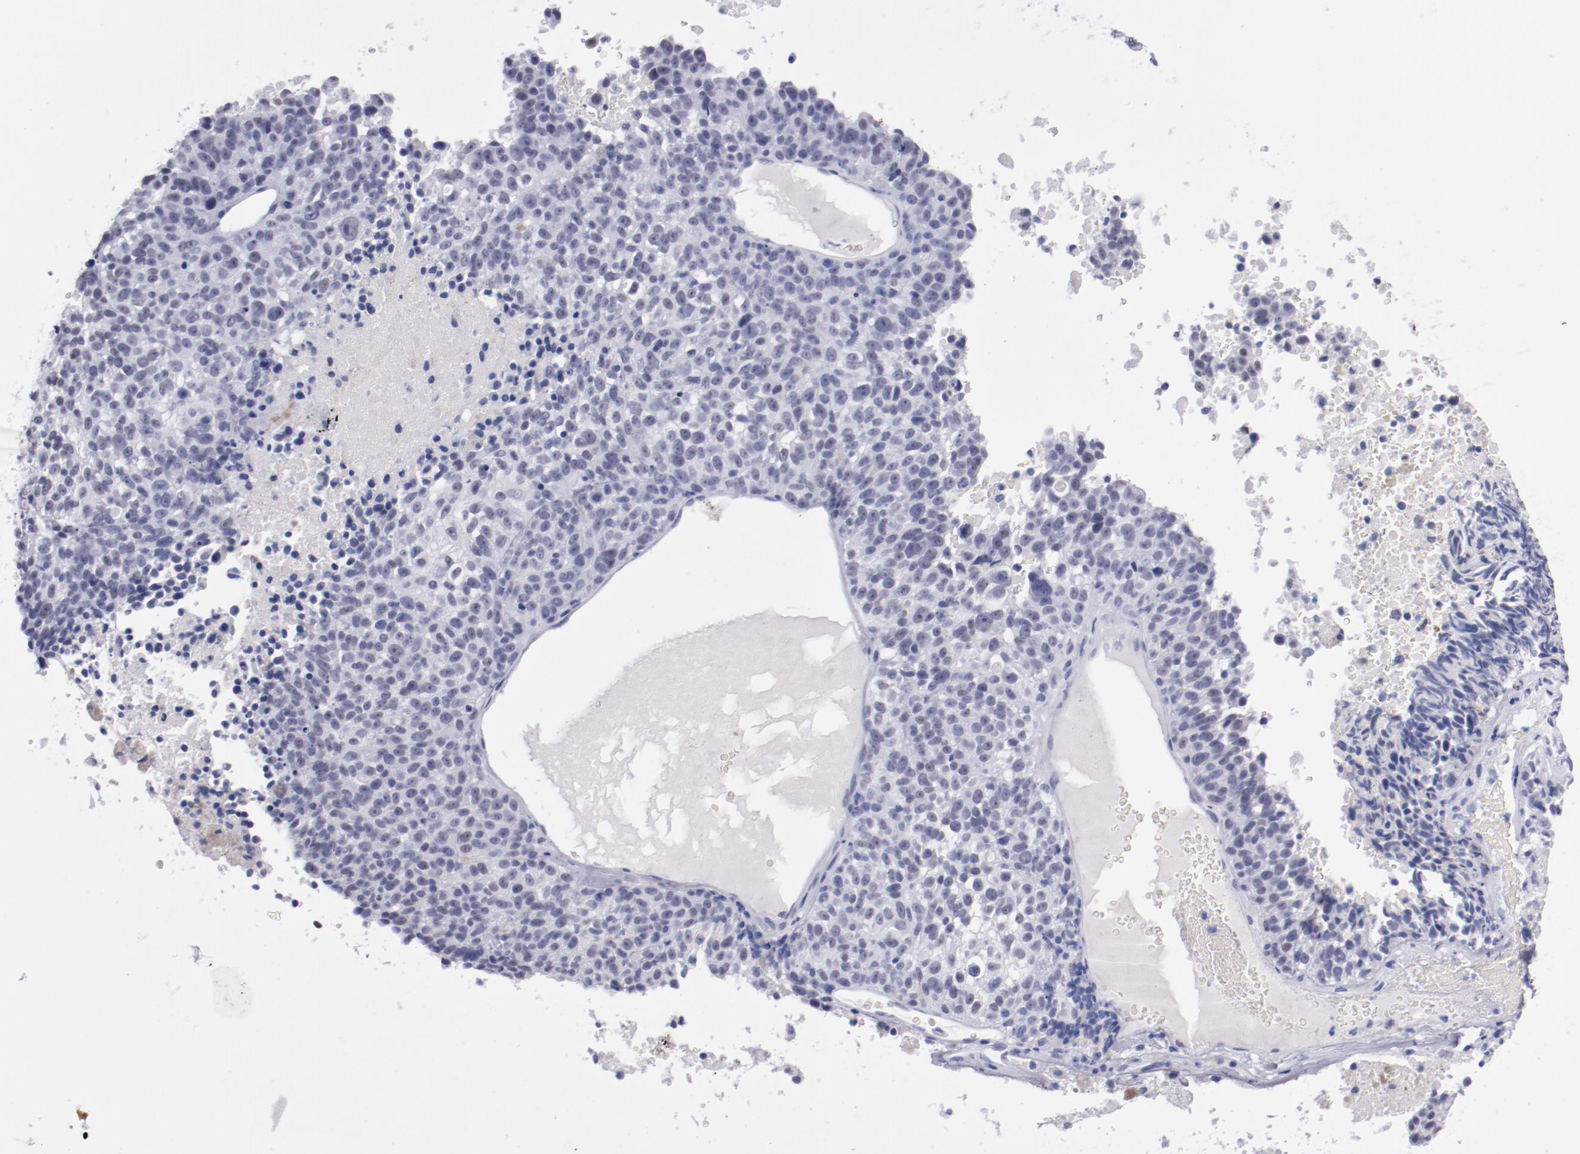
{"staining": {"intensity": "weak", "quantity": "<25%", "location": "nuclear"}, "tissue": "melanoma", "cell_type": "Tumor cells", "image_type": "cancer", "snomed": [{"axis": "morphology", "description": "Malignant melanoma, Metastatic site"}, {"axis": "topography", "description": "Cerebral cortex"}], "caption": "Protein analysis of malignant melanoma (metastatic site) demonstrates no significant staining in tumor cells.", "gene": "HNF1B", "patient": {"sex": "female", "age": 52}}